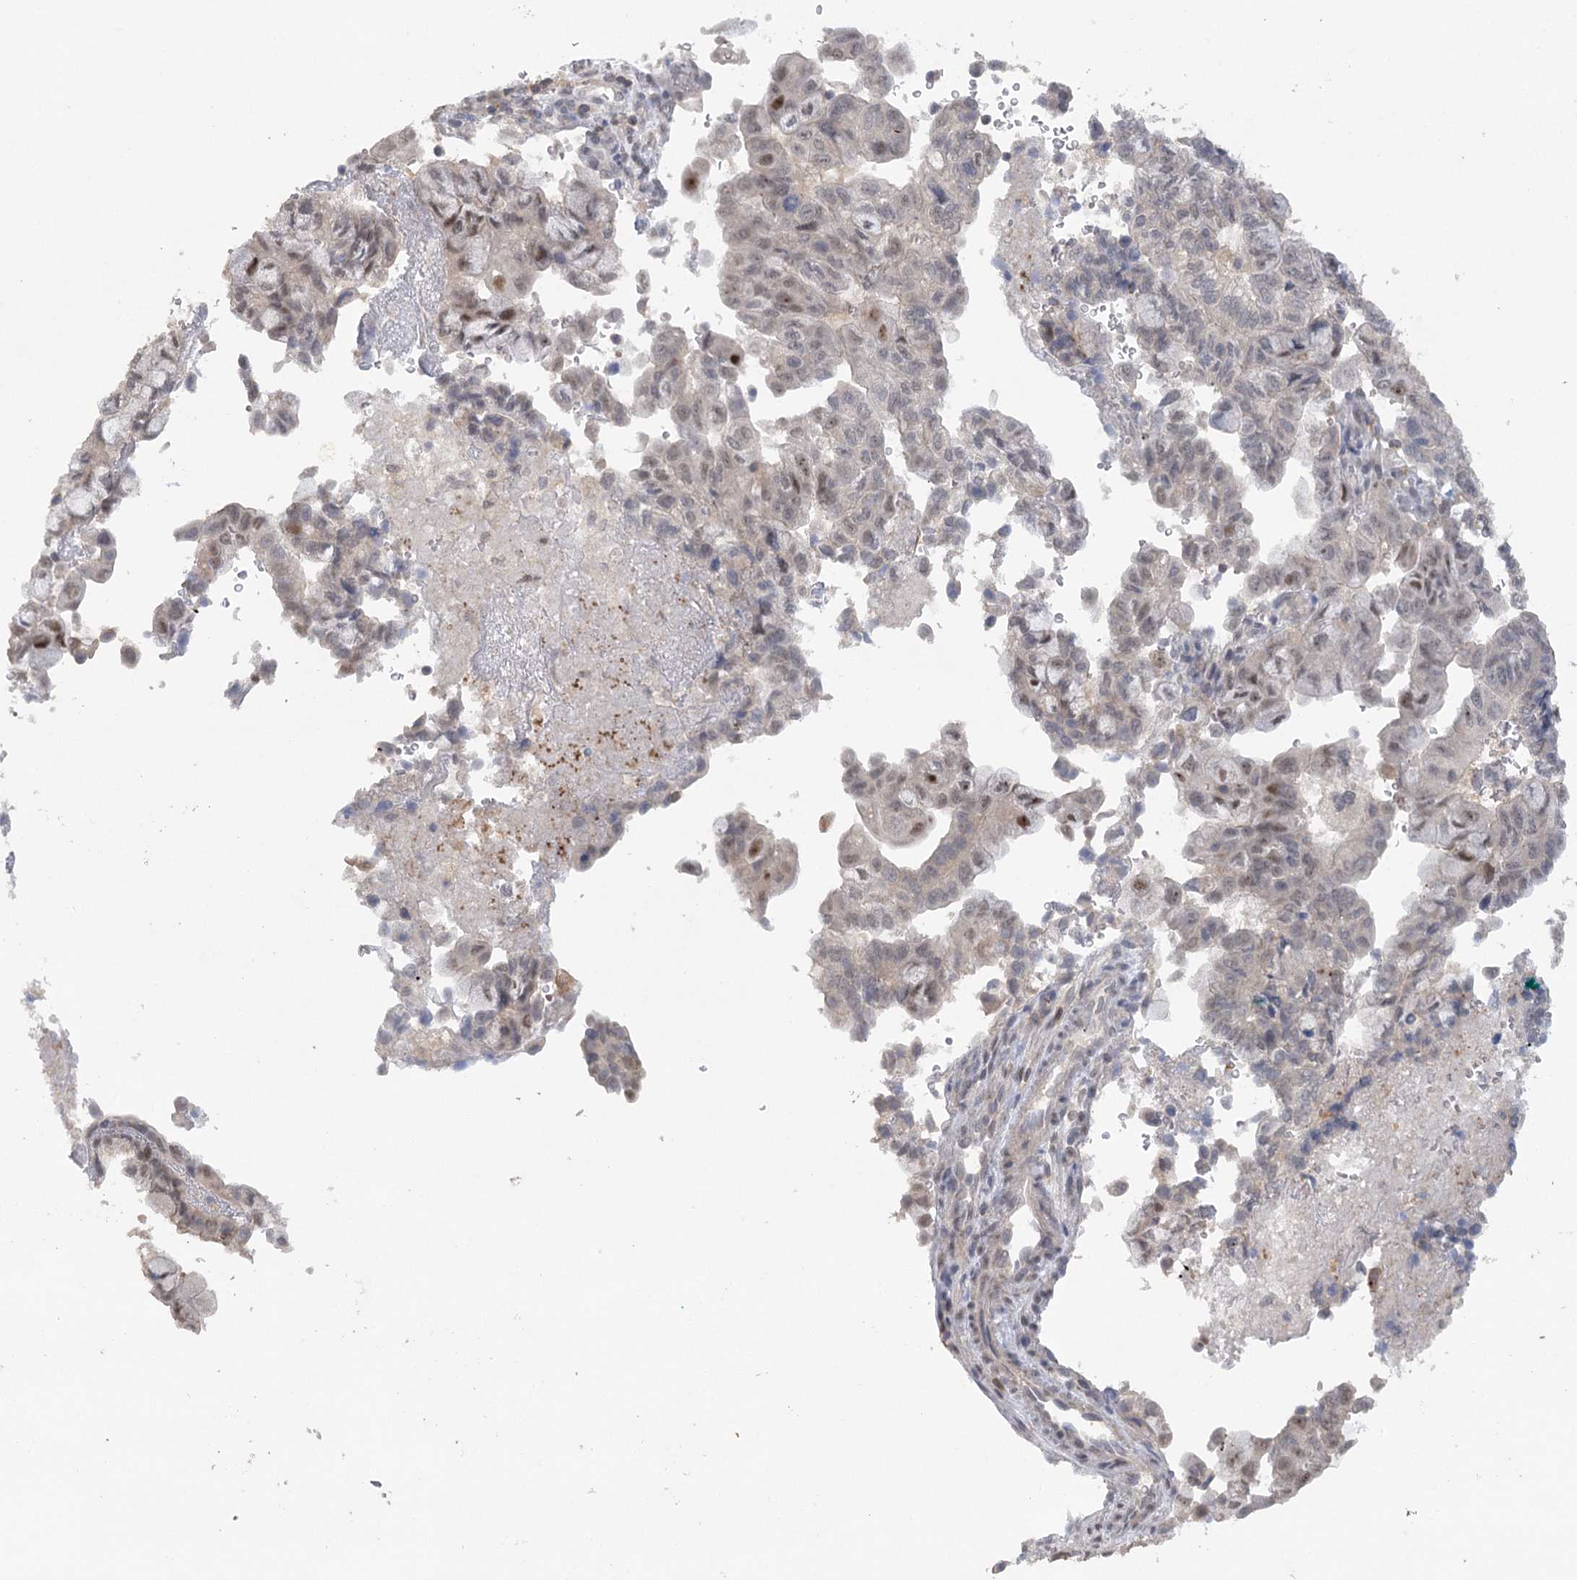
{"staining": {"intensity": "weak", "quantity": "<25%", "location": "nuclear"}, "tissue": "pancreatic cancer", "cell_type": "Tumor cells", "image_type": "cancer", "snomed": [{"axis": "morphology", "description": "Adenocarcinoma, NOS"}, {"axis": "topography", "description": "Pancreas"}], "caption": "Human pancreatic cancer stained for a protein using immunohistochemistry (IHC) exhibits no staining in tumor cells.", "gene": "TRAF3IP1", "patient": {"sex": "male", "age": 51}}